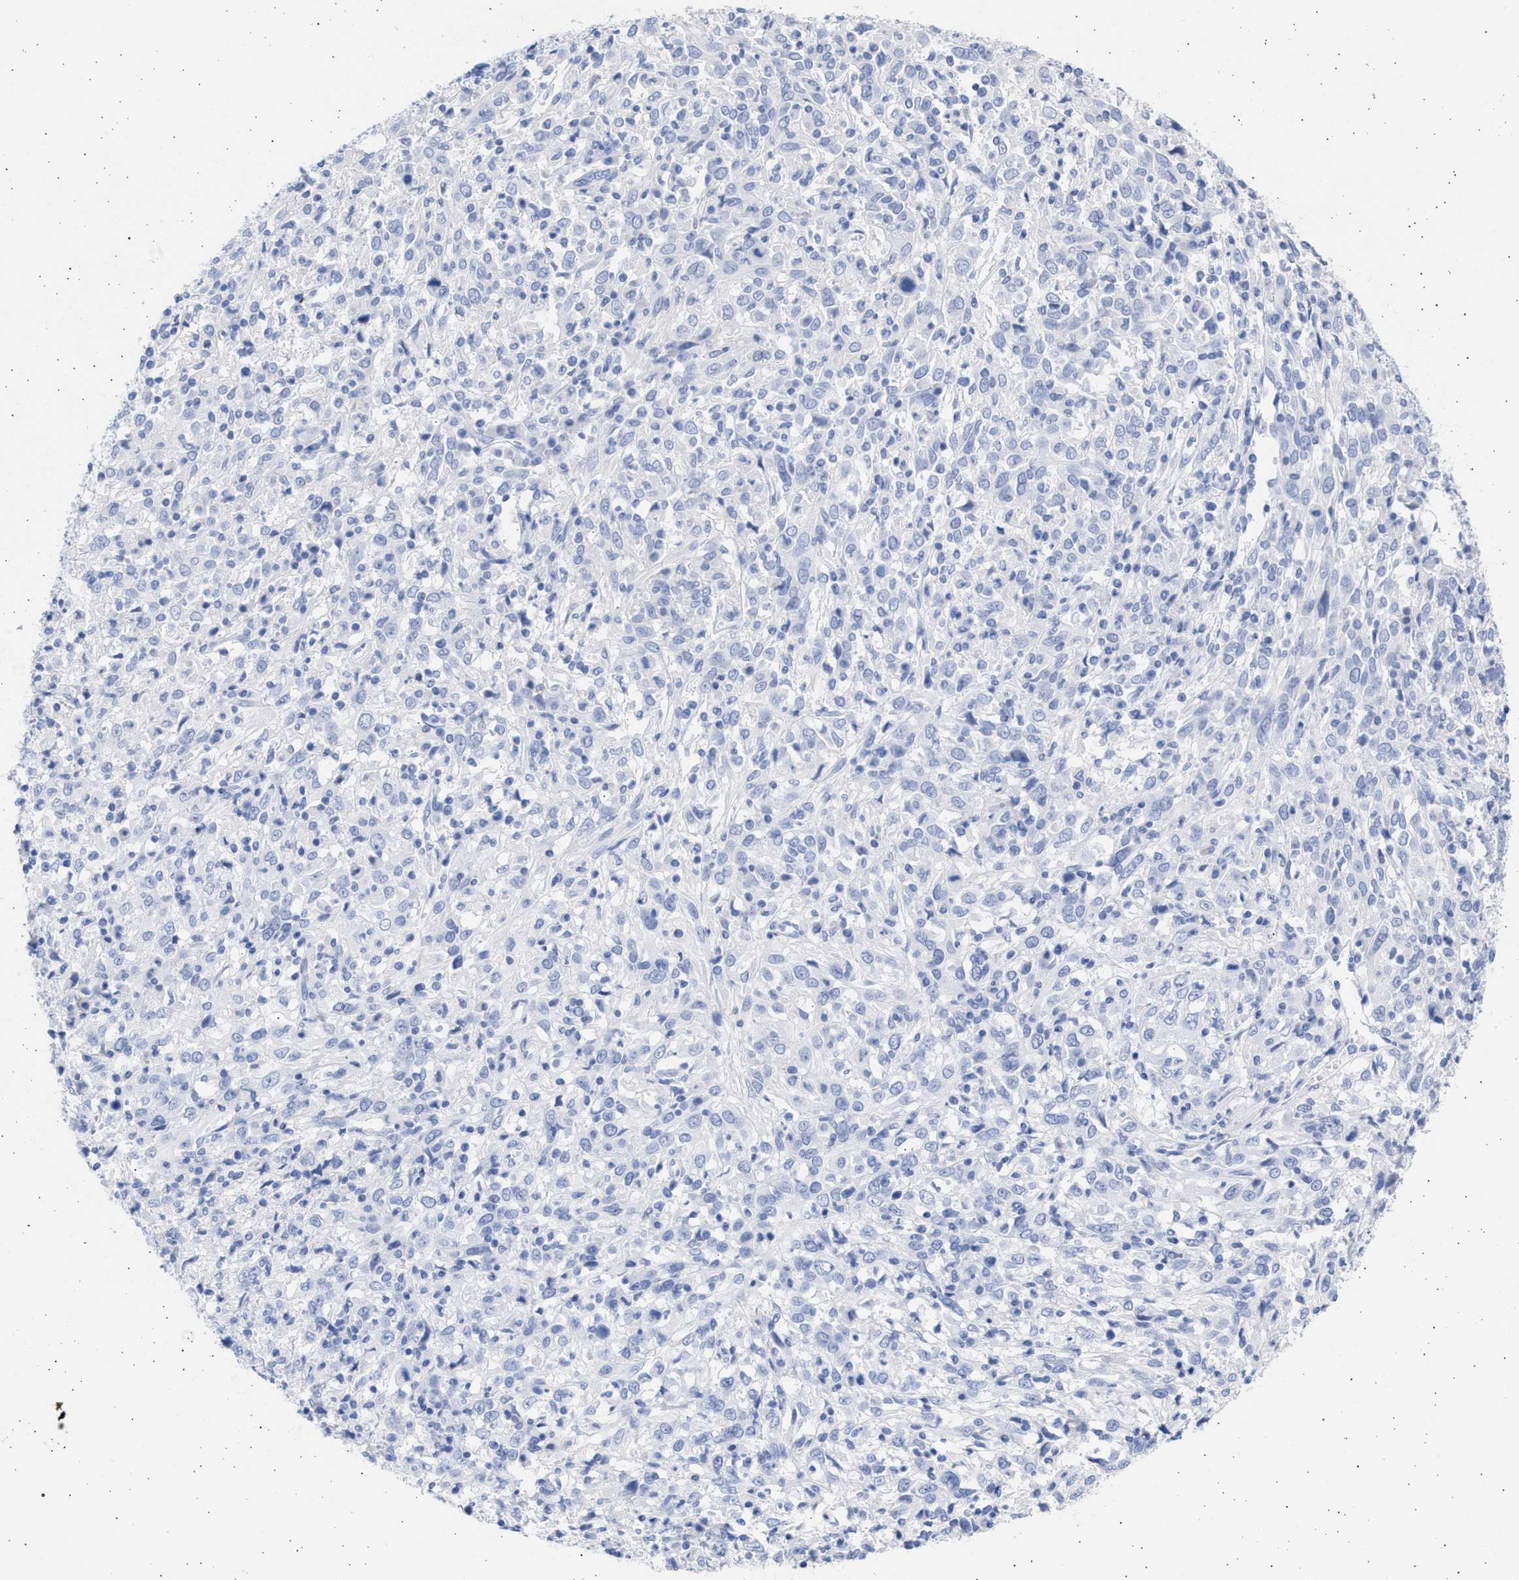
{"staining": {"intensity": "negative", "quantity": "none", "location": "none"}, "tissue": "cervical cancer", "cell_type": "Tumor cells", "image_type": "cancer", "snomed": [{"axis": "morphology", "description": "Squamous cell carcinoma, NOS"}, {"axis": "topography", "description": "Cervix"}], "caption": "Cervical cancer stained for a protein using immunohistochemistry reveals no staining tumor cells.", "gene": "ALDOC", "patient": {"sex": "female", "age": 46}}